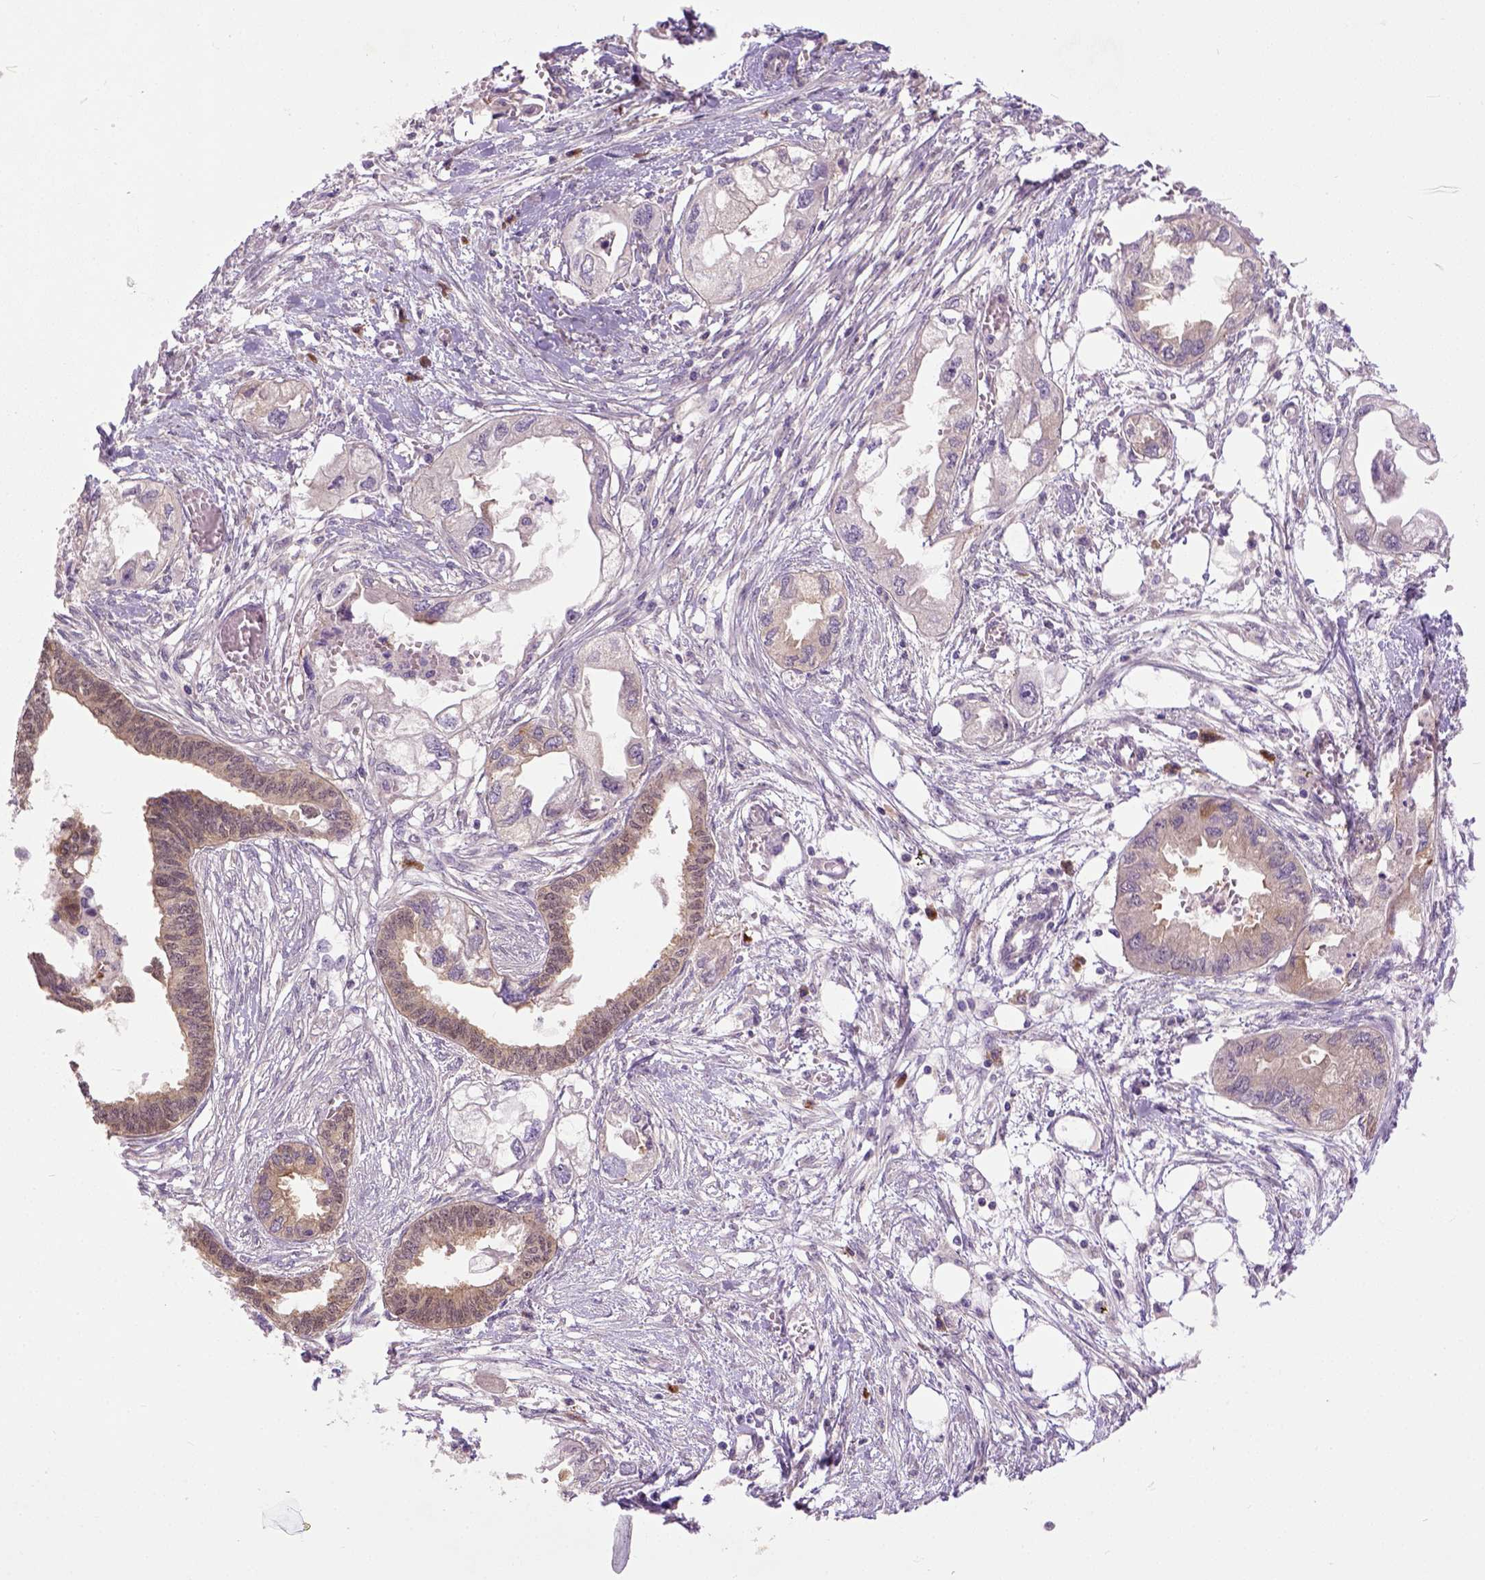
{"staining": {"intensity": "moderate", "quantity": "<25%", "location": "cytoplasmic/membranous"}, "tissue": "endometrial cancer", "cell_type": "Tumor cells", "image_type": "cancer", "snomed": [{"axis": "morphology", "description": "Adenocarcinoma, NOS"}, {"axis": "morphology", "description": "Adenocarcinoma, metastatic, NOS"}, {"axis": "topography", "description": "Adipose tissue"}, {"axis": "topography", "description": "Endometrium"}], "caption": "The micrograph demonstrates staining of endometrial cancer, revealing moderate cytoplasmic/membranous protein expression (brown color) within tumor cells.", "gene": "CPNE1", "patient": {"sex": "female", "age": 67}}